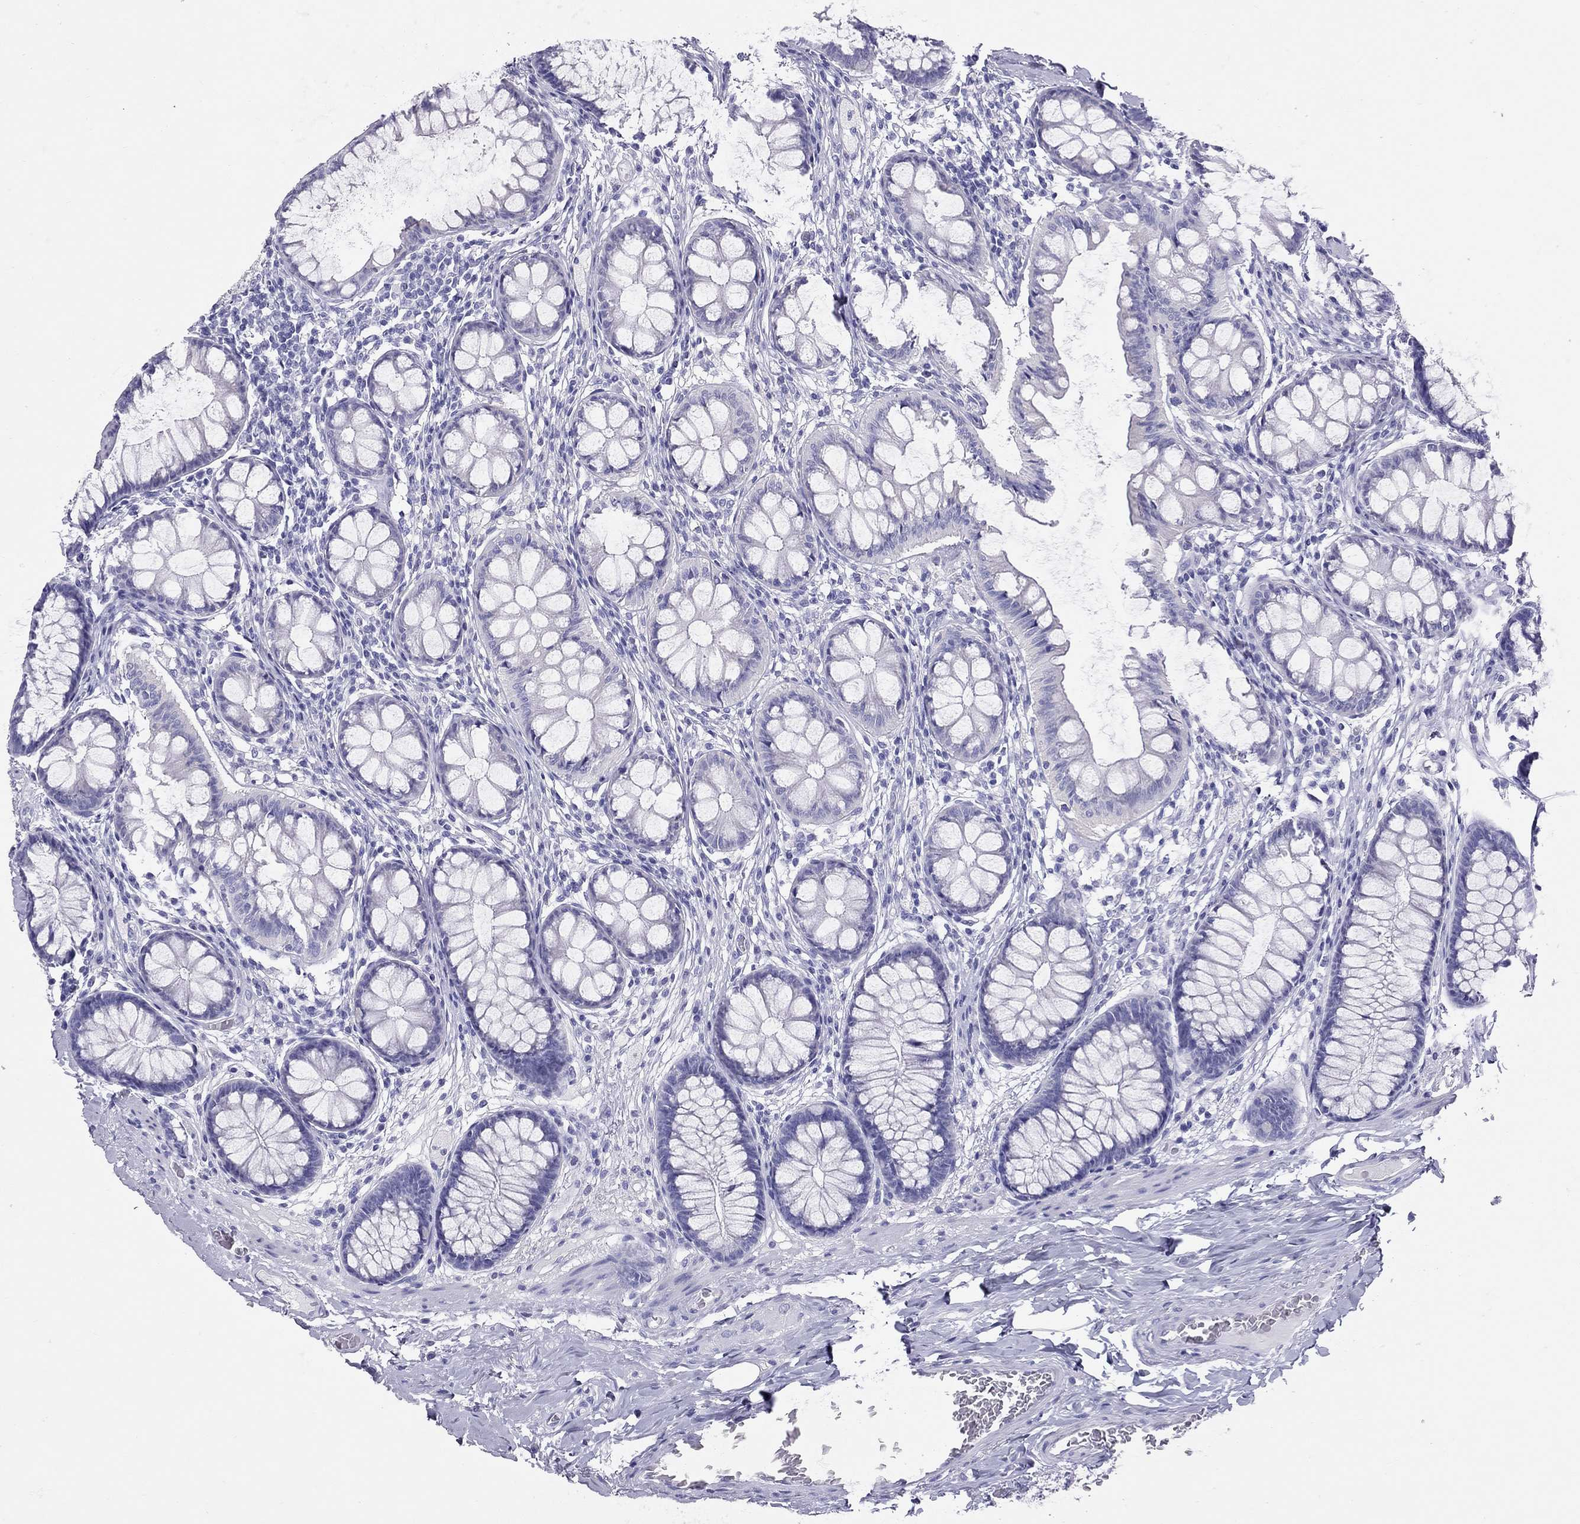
{"staining": {"intensity": "negative", "quantity": "none", "location": "none"}, "tissue": "colon", "cell_type": "Endothelial cells", "image_type": "normal", "snomed": [{"axis": "morphology", "description": "Normal tissue, NOS"}, {"axis": "topography", "description": "Colon"}], "caption": "High power microscopy image of an IHC image of normal colon, revealing no significant staining in endothelial cells. (DAB (3,3'-diaminobenzidine) IHC visualized using brightfield microscopy, high magnification).", "gene": "PSMB11", "patient": {"sex": "female", "age": 65}}